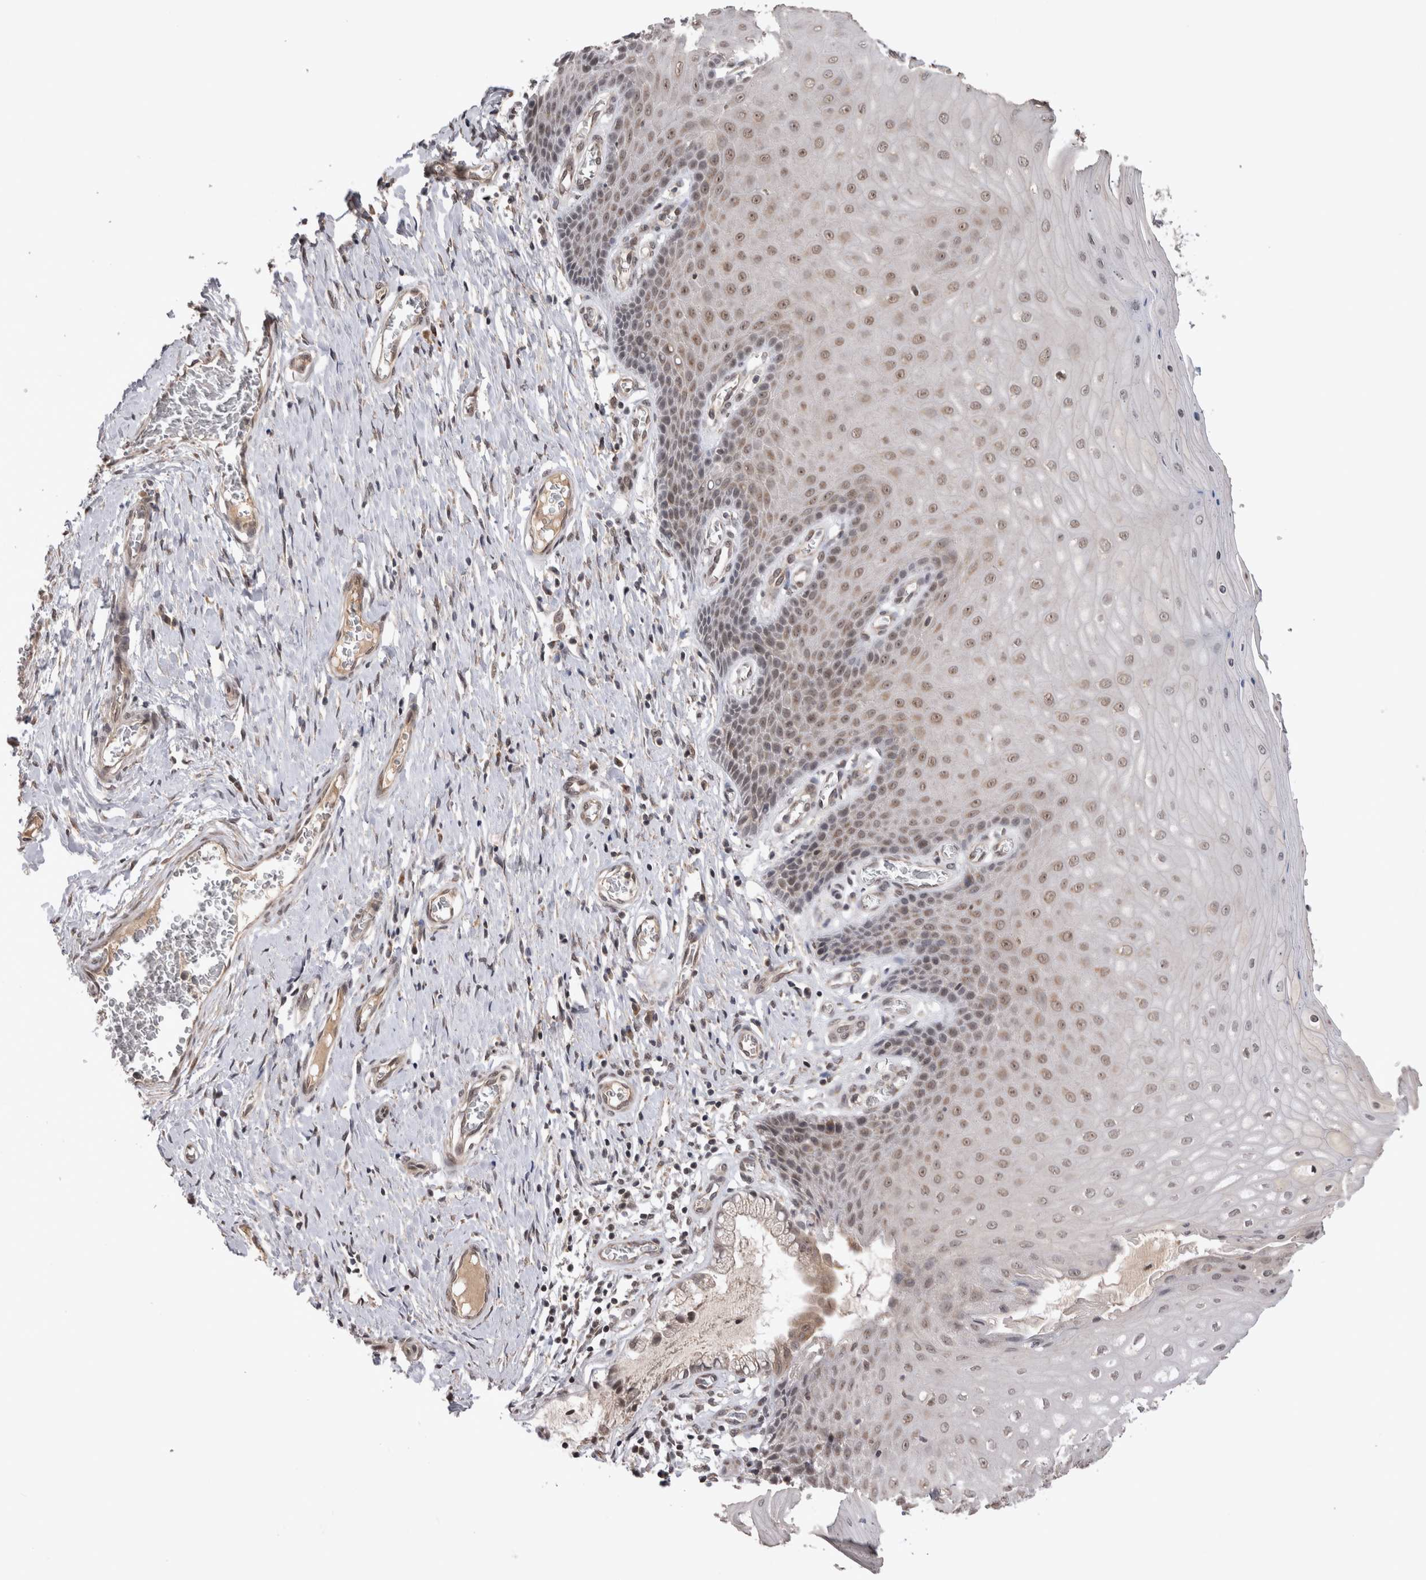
{"staining": {"intensity": "strong", "quantity": ">75%", "location": "cytoplasmic/membranous,nuclear"}, "tissue": "cervix", "cell_type": "Glandular cells", "image_type": "normal", "snomed": [{"axis": "morphology", "description": "Normal tissue, NOS"}, {"axis": "topography", "description": "Cervix"}], "caption": "A histopathology image of human cervix stained for a protein exhibits strong cytoplasmic/membranous,nuclear brown staining in glandular cells.", "gene": "TMEM65", "patient": {"sex": "female", "age": 55}}